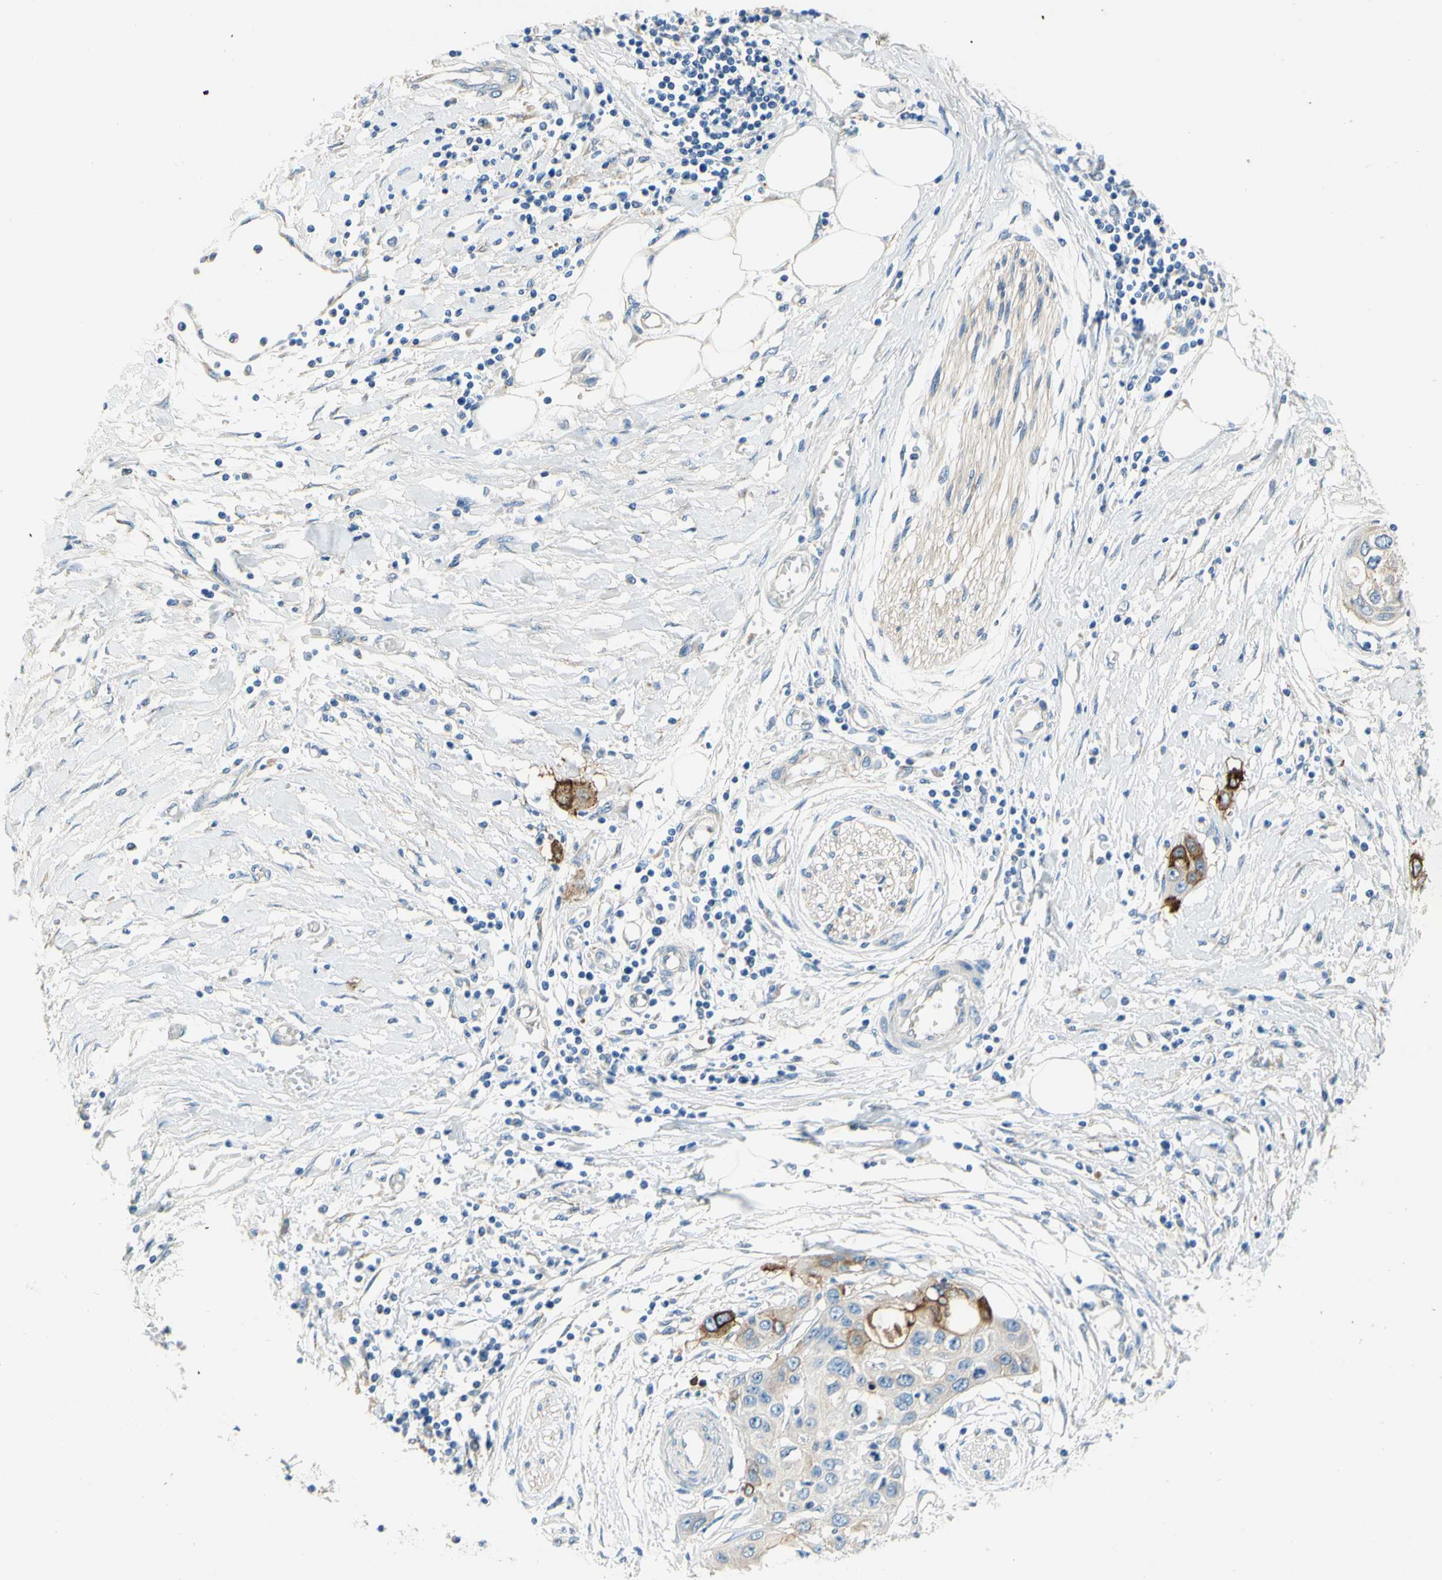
{"staining": {"intensity": "strong", "quantity": ">75%", "location": "cytoplasmic/membranous"}, "tissue": "pancreatic cancer", "cell_type": "Tumor cells", "image_type": "cancer", "snomed": [{"axis": "morphology", "description": "Adenocarcinoma, NOS"}, {"axis": "topography", "description": "Pancreas"}], "caption": "Adenocarcinoma (pancreatic) was stained to show a protein in brown. There is high levels of strong cytoplasmic/membranous positivity in approximately >75% of tumor cells.", "gene": "F3", "patient": {"sex": "female", "age": 70}}